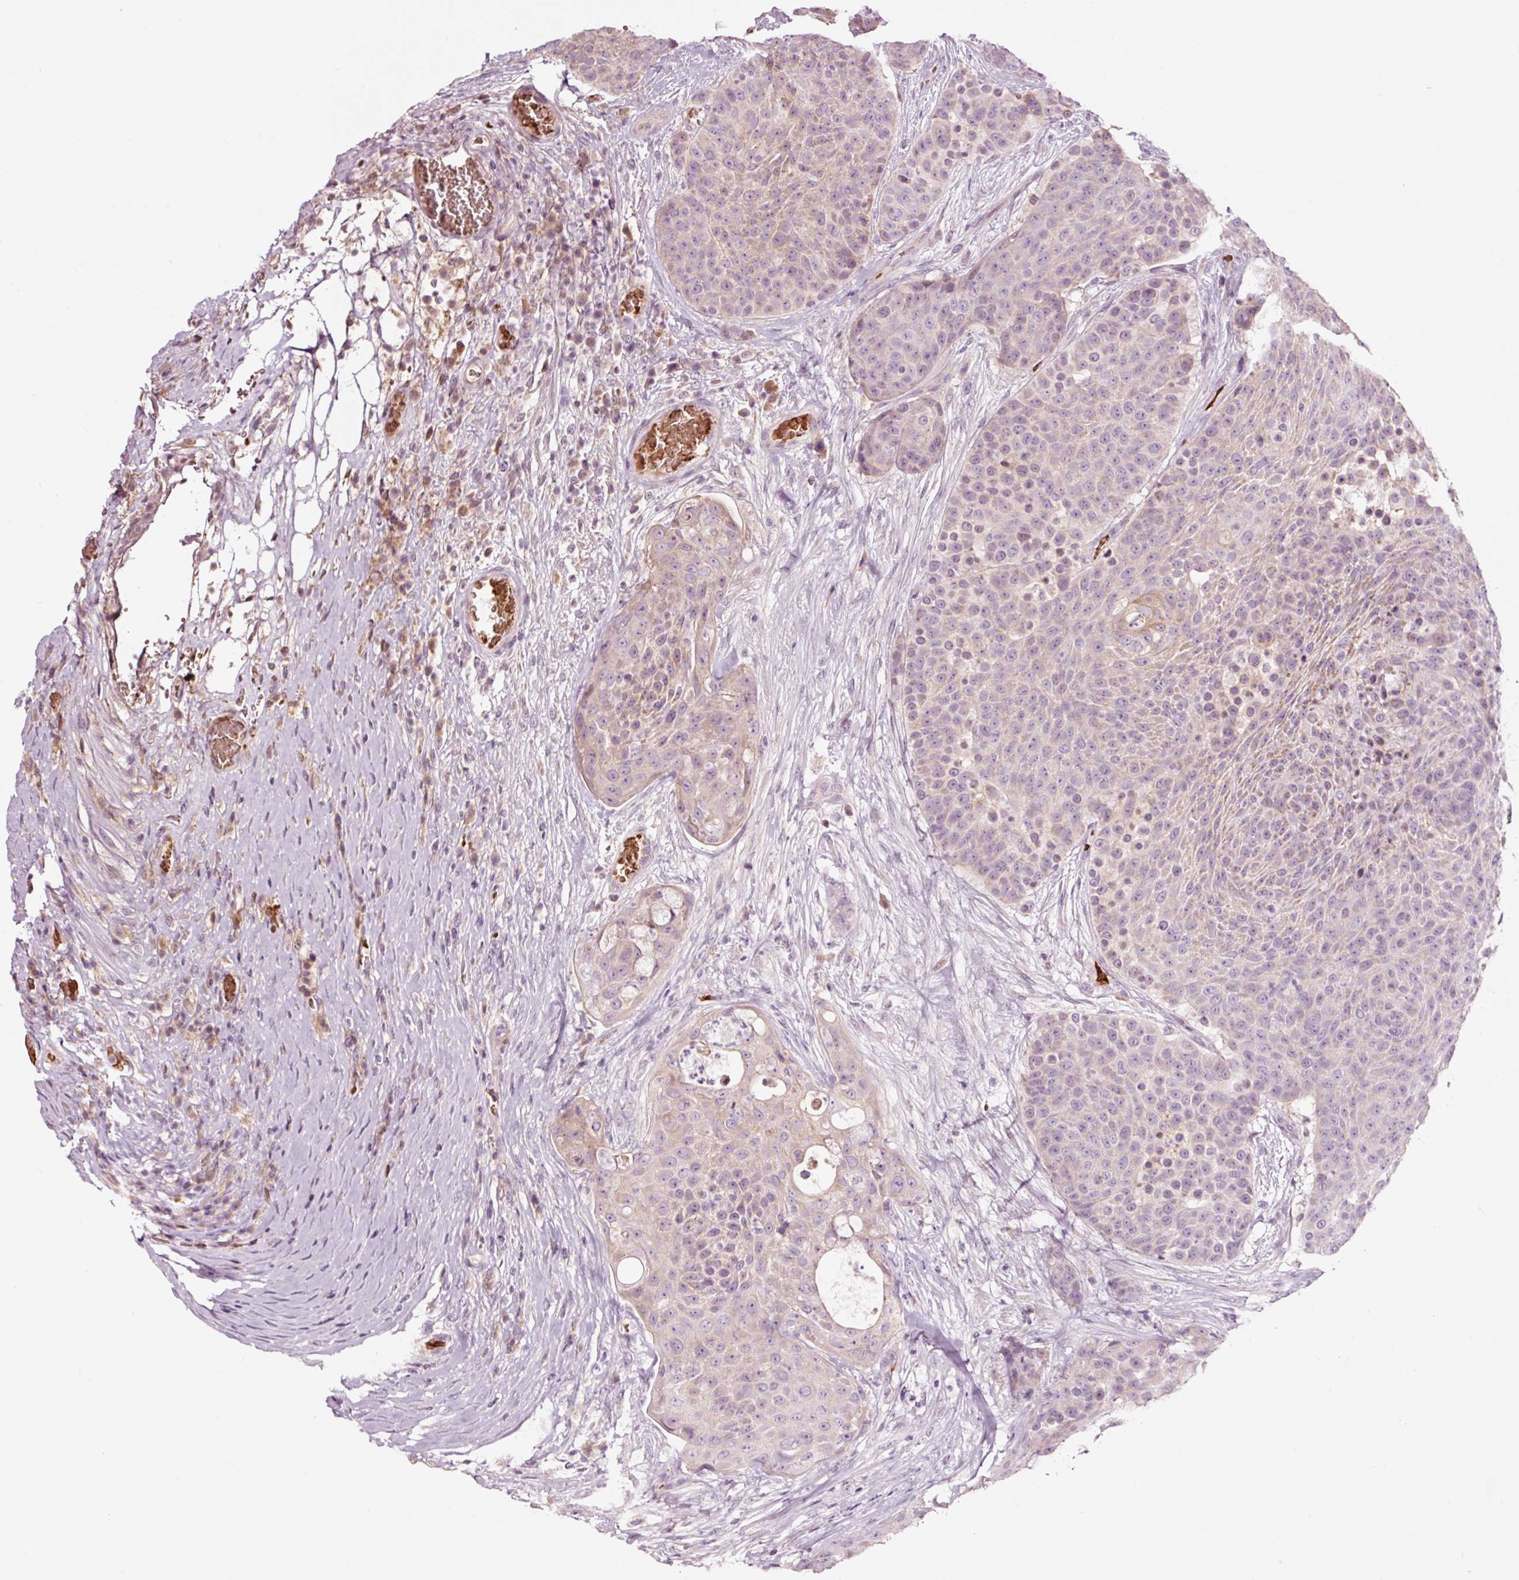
{"staining": {"intensity": "moderate", "quantity": "<25%", "location": "cytoplasmic/membranous"}, "tissue": "urothelial cancer", "cell_type": "Tumor cells", "image_type": "cancer", "snomed": [{"axis": "morphology", "description": "Urothelial carcinoma, High grade"}, {"axis": "topography", "description": "Urinary bladder"}], "caption": "Immunohistochemistry photomicrograph of neoplastic tissue: human urothelial cancer stained using immunohistochemistry (IHC) demonstrates low levels of moderate protein expression localized specifically in the cytoplasmic/membranous of tumor cells, appearing as a cytoplasmic/membranous brown color.", "gene": "LDHAL6B", "patient": {"sex": "female", "age": 63}}